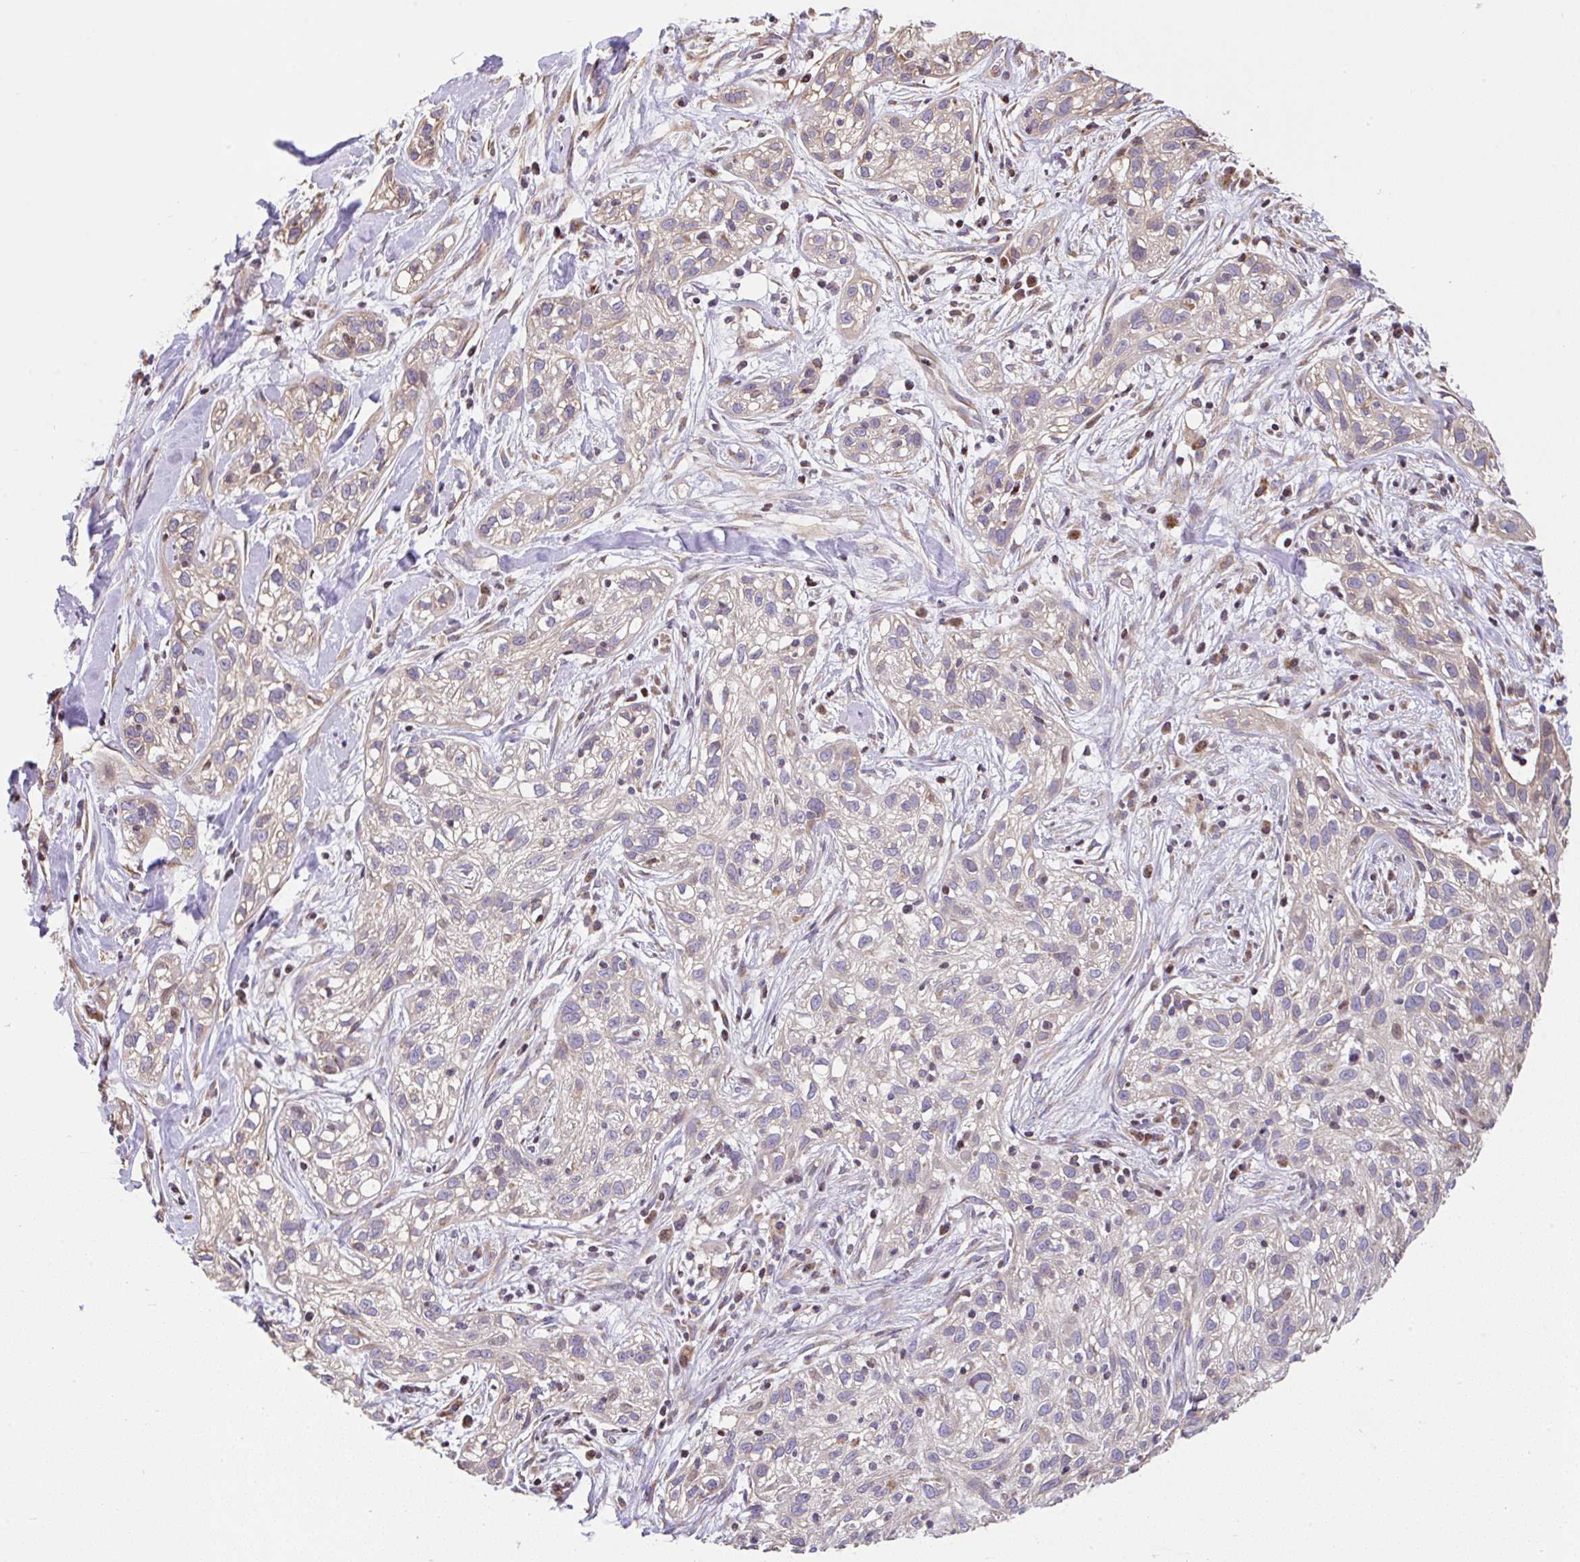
{"staining": {"intensity": "weak", "quantity": "<25%", "location": "cytoplasmic/membranous"}, "tissue": "skin cancer", "cell_type": "Tumor cells", "image_type": "cancer", "snomed": [{"axis": "morphology", "description": "Squamous cell carcinoma, NOS"}, {"axis": "topography", "description": "Skin"}], "caption": "The histopathology image shows no significant expression in tumor cells of skin cancer (squamous cell carcinoma).", "gene": "FIGNL1", "patient": {"sex": "male", "age": 82}}